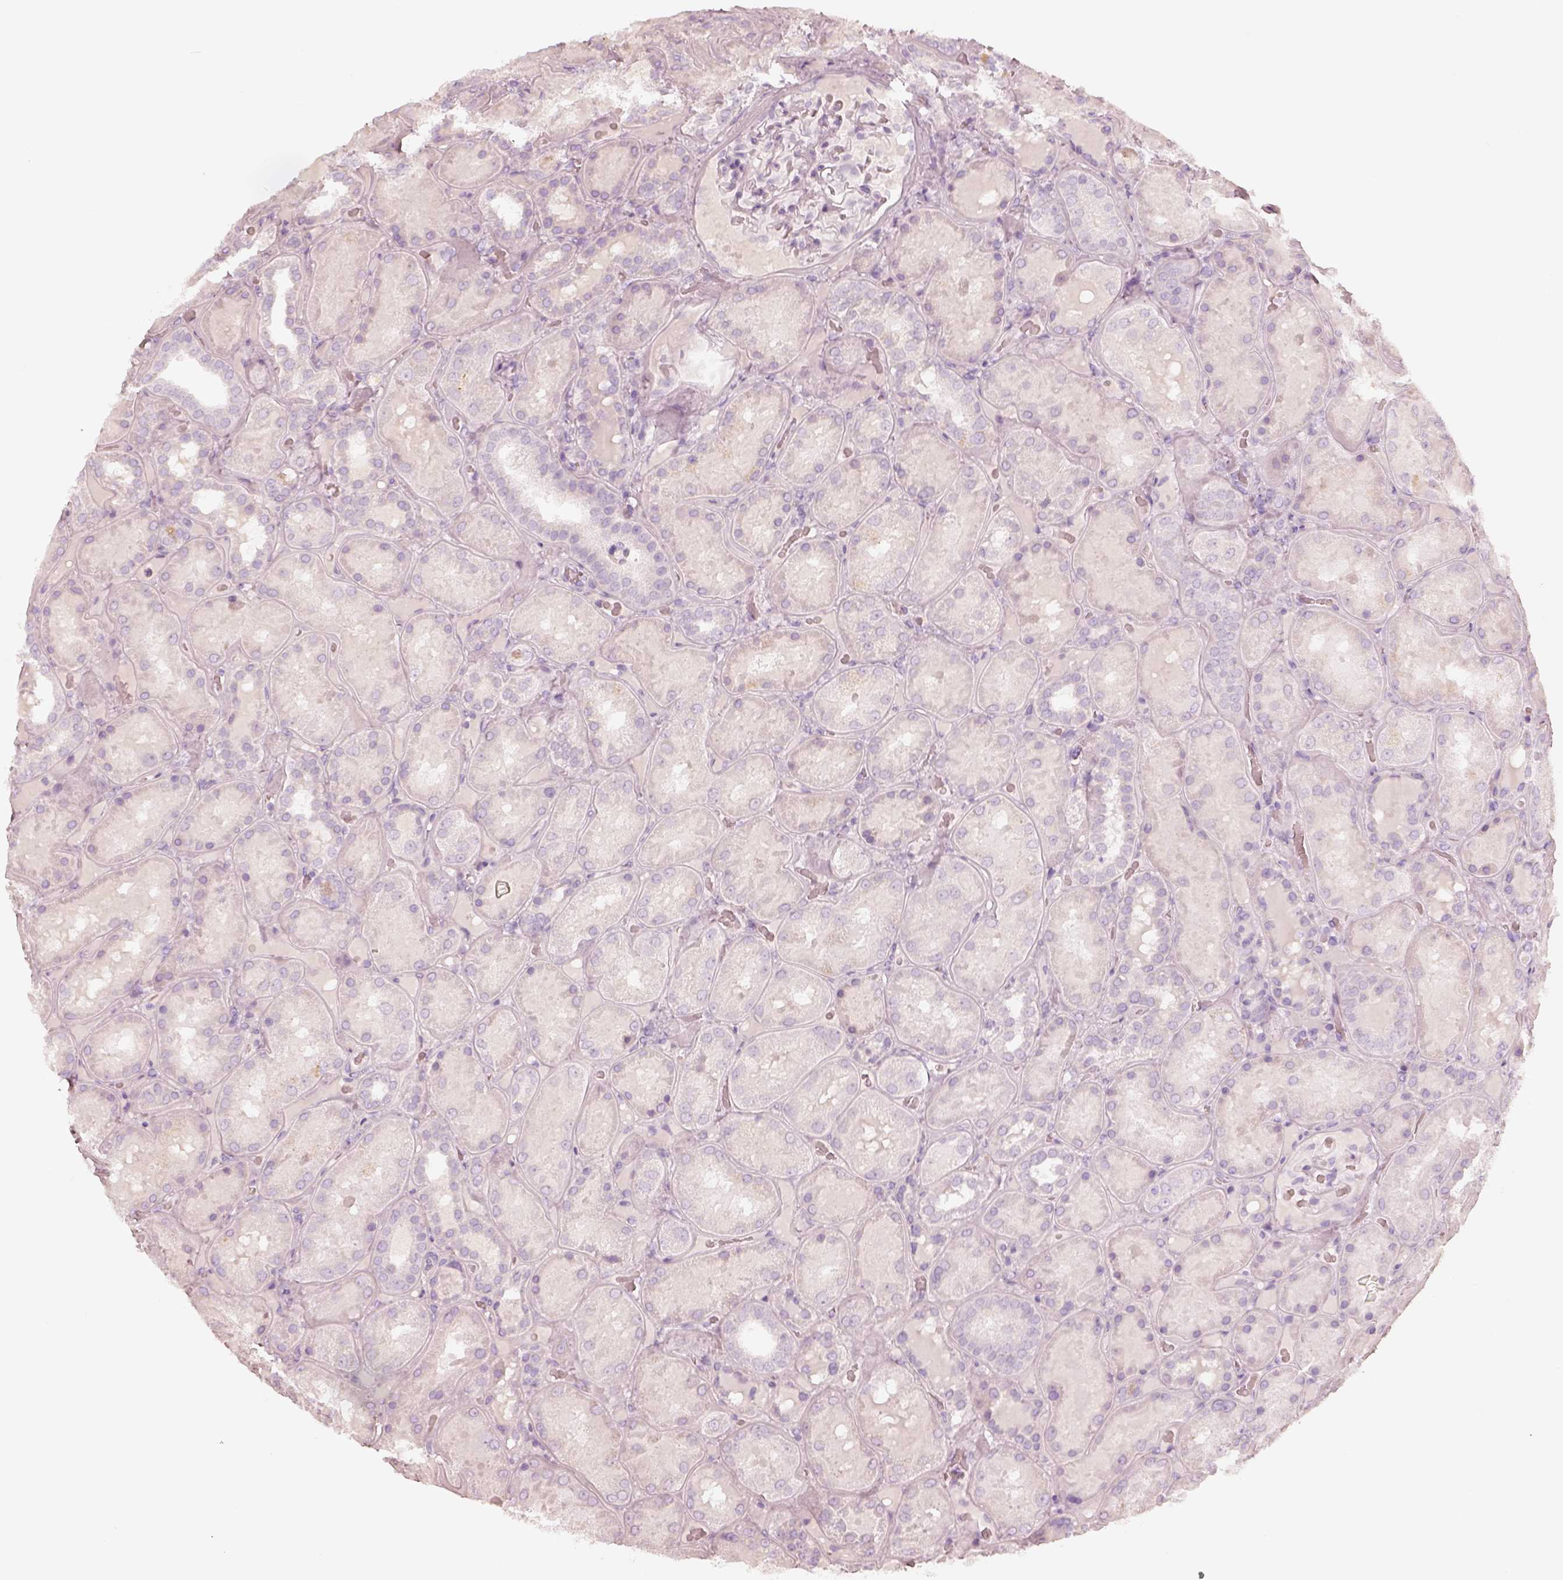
{"staining": {"intensity": "negative", "quantity": "none", "location": "none"}, "tissue": "kidney", "cell_type": "Cells in glomeruli", "image_type": "normal", "snomed": [{"axis": "morphology", "description": "Normal tissue, NOS"}, {"axis": "topography", "description": "Kidney"}], "caption": "Immunohistochemical staining of benign human kidney displays no significant positivity in cells in glomeruli. (Stains: DAB (3,3'-diaminobenzidine) immunohistochemistry (IHC) with hematoxylin counter stain, Microscopy: brightfield microscopy at high magnification).", "gene": "KRT82", "patient": {"sex": "male", "age": 73}}